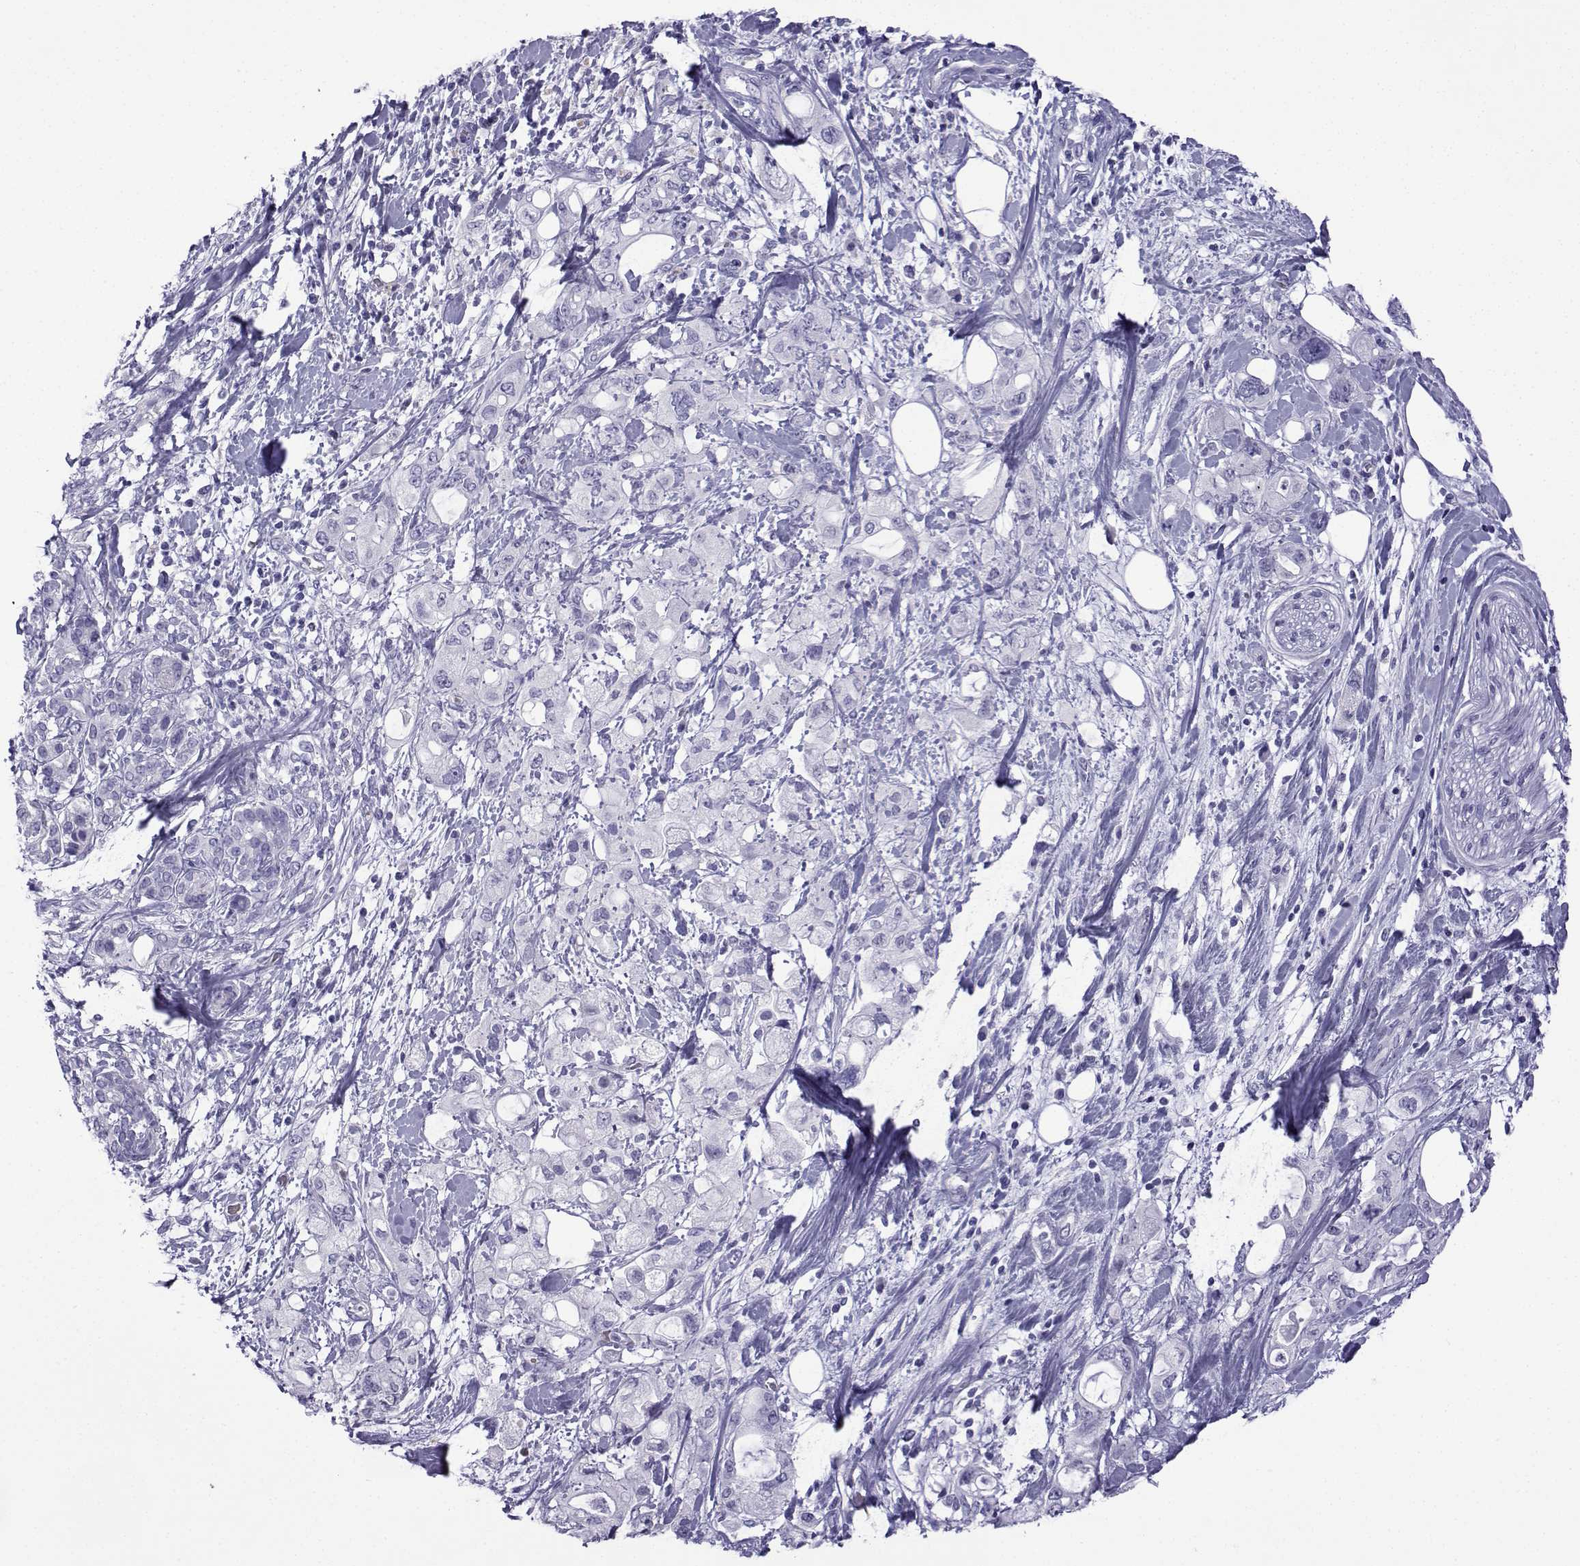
{"staining": {"intensity": "negative", "quantity": "none", "location": "none"}, "tissue": "pancreatic cancer", "cell_type": "Tumor cells", "image_type": "cancer", "snomed": [{"axis": "morphology", "description": "Adenocarcinoma, NOS"}, {"axis": "topography", "description": "Pancreas"}], "caption": "The photomicrograph demonstrates no staining of tumor cells in pancreatic adenocarcinoma. (Immunohistochemistry (ihc), brightfield microscopy, high magnification).", "gene": "TRIM46", "patient": {"sex": "female", "age": 56}}